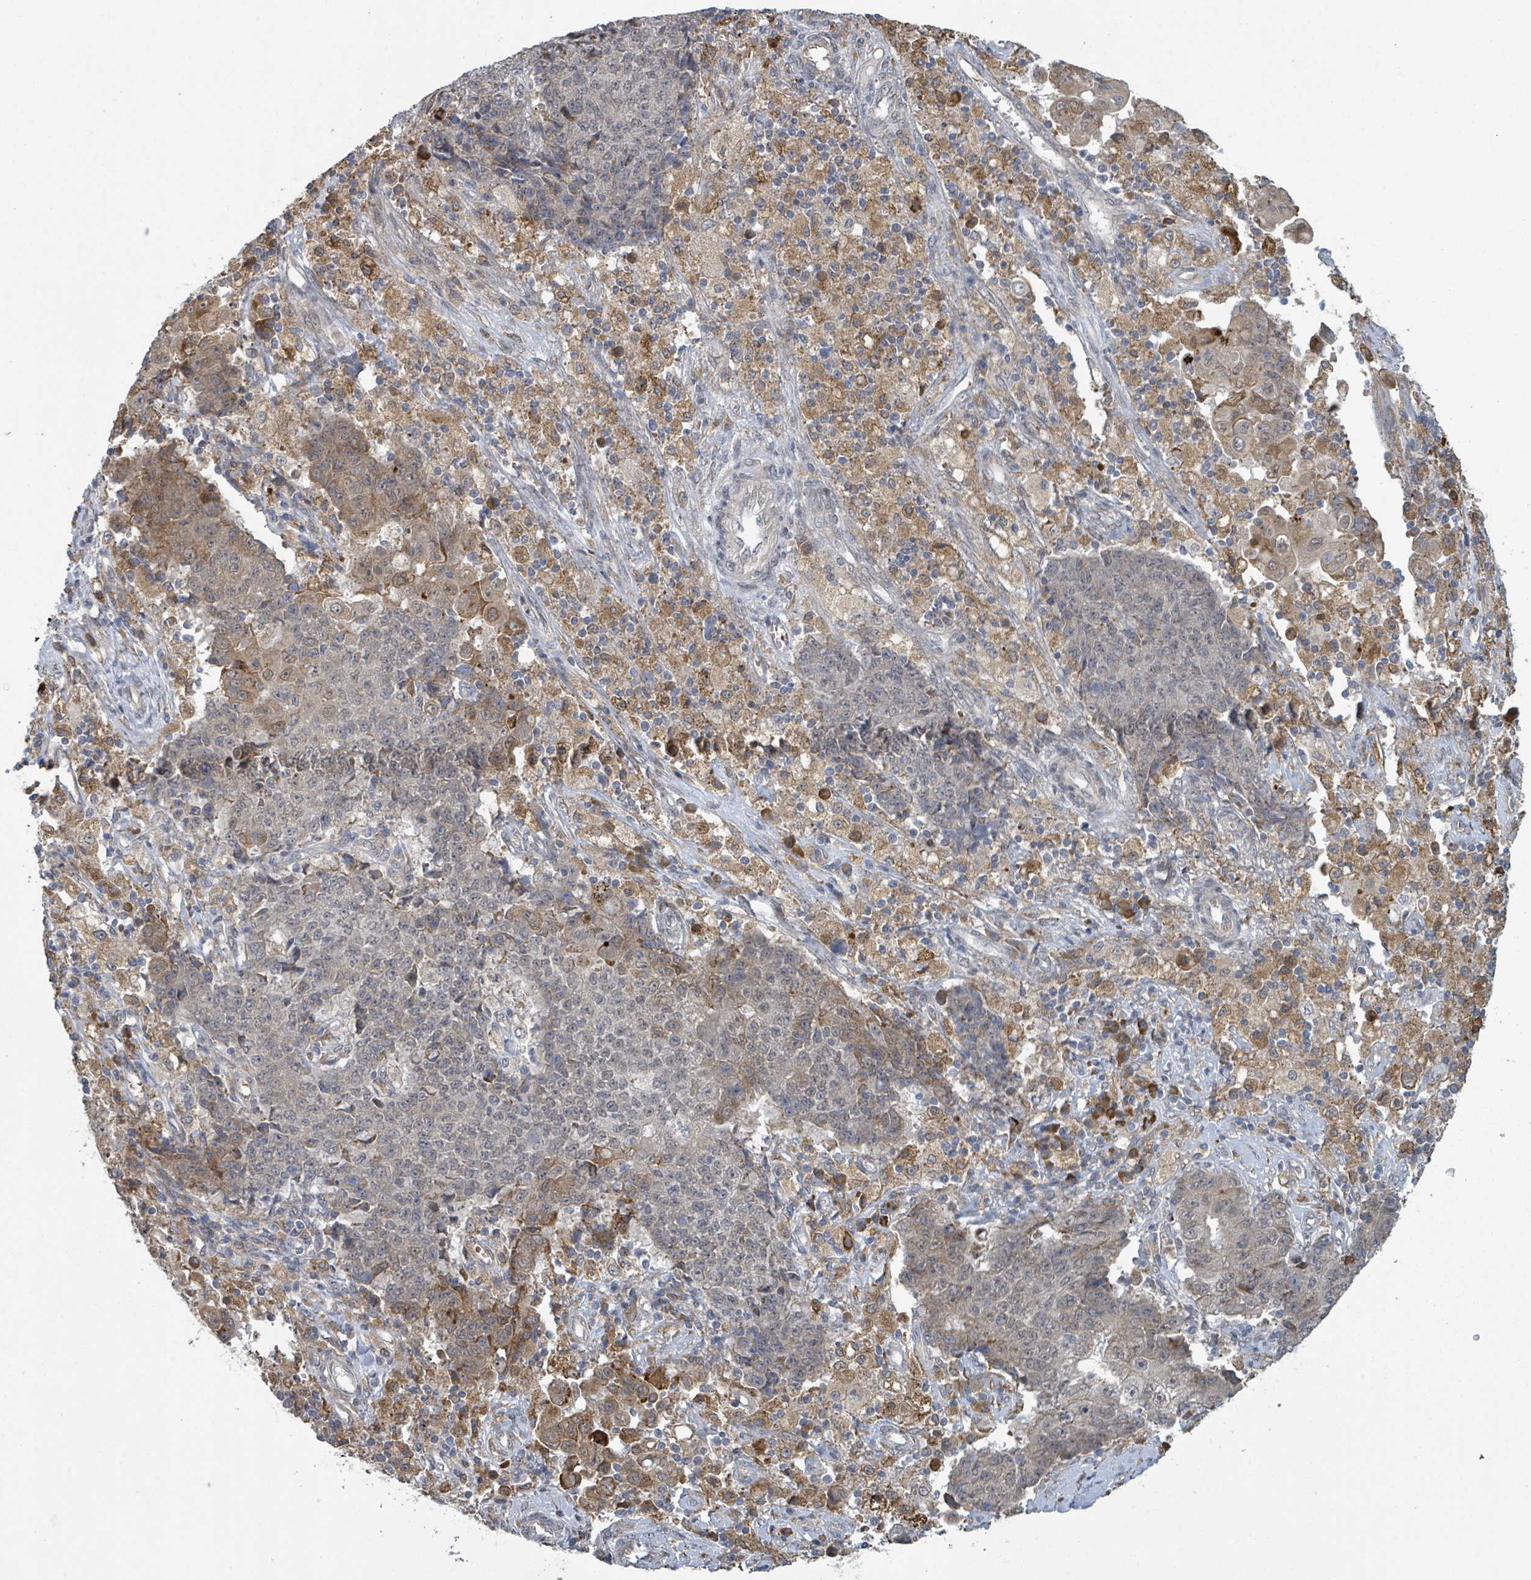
{"staining": {"intensity": "moderate", "quantity": "<25%", "location": "cytoplasmic/membranous"}, "tissue": "ovarian cancer", "cell_type": "Tumor cells", "image_type": "cancer", "snomed": [{"axis": "morphology", "description": "Carcinoma, endometroid"}, {"axis": "topography", "description": "Ovary"}], "caption": "Immunohistochemistry staining of endometroid carcinoma (ovarian), which exhibits low levels of moderate cytoplasmic/membranous expression in about <25% of tumor cells indicating moderate cytoplasmic/membranous protein staining. The staining was performed using DAB (3,3'-diaminobenzidine) (brown) for protein detection and nuclei were counterstained in hematoxylin (blue).", "gene": "SHROOM2", "patient": {"sex": "female", "age": 42}}